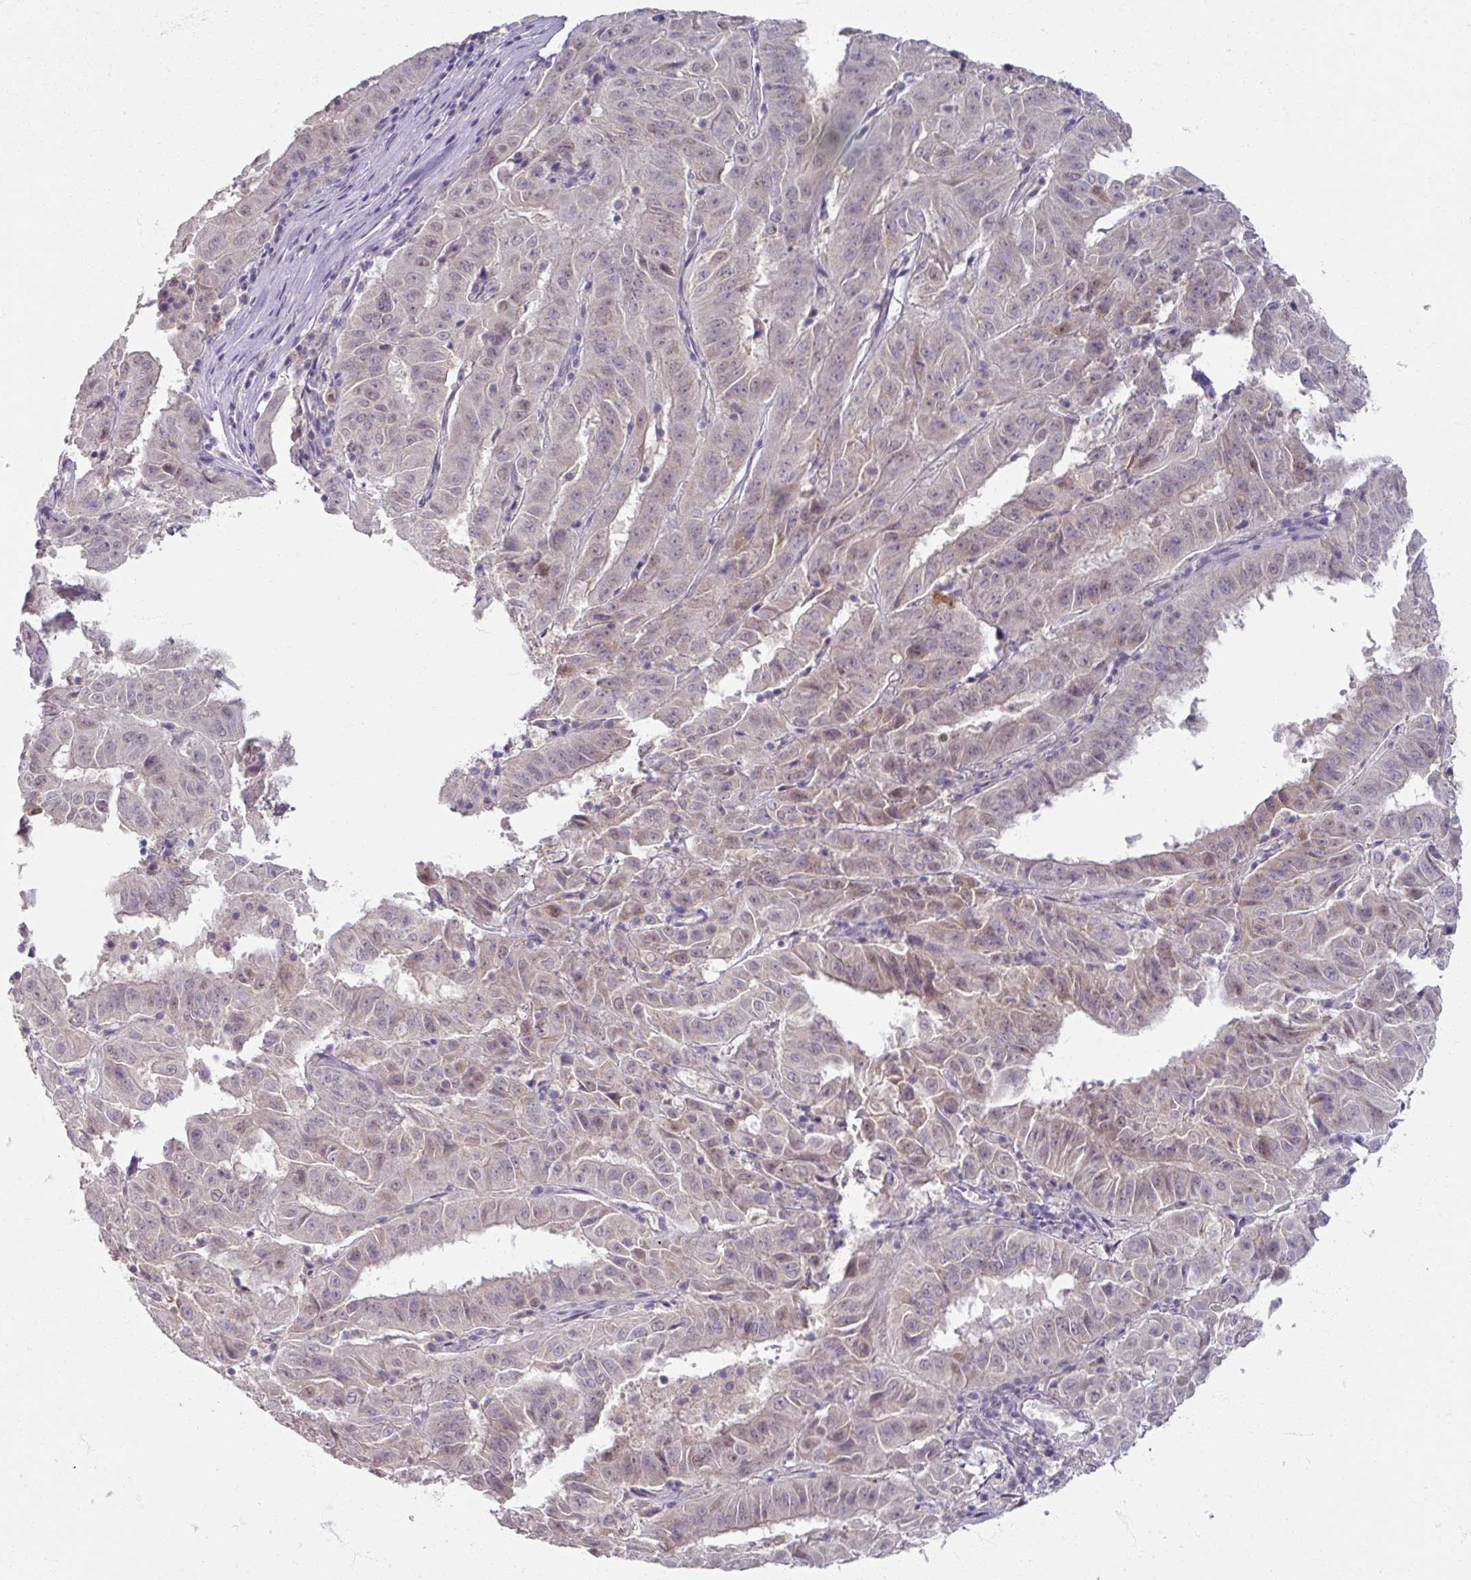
{"staining": {"intensity": "weak", "quantity": "<25%", "location": "nuclear"}, "tissue": "pancreatic cancer", "cell_type": "Tumor cells", "image_type": "cancer", "snomed": [{"axis": "morphology", "description": "Adenocarcinoma, NOS"}, {"axis": "topography", "description": "Pancreas"}], "caption": "A high-resolution micrograph shows immunohistochemistry (IHC) staining of adenocarcinoma (pancreatic), which demonstrates no significant positivity in tumor cells.", "gene": "SOX11", "patient": {"sex": "male", "age": 63}}